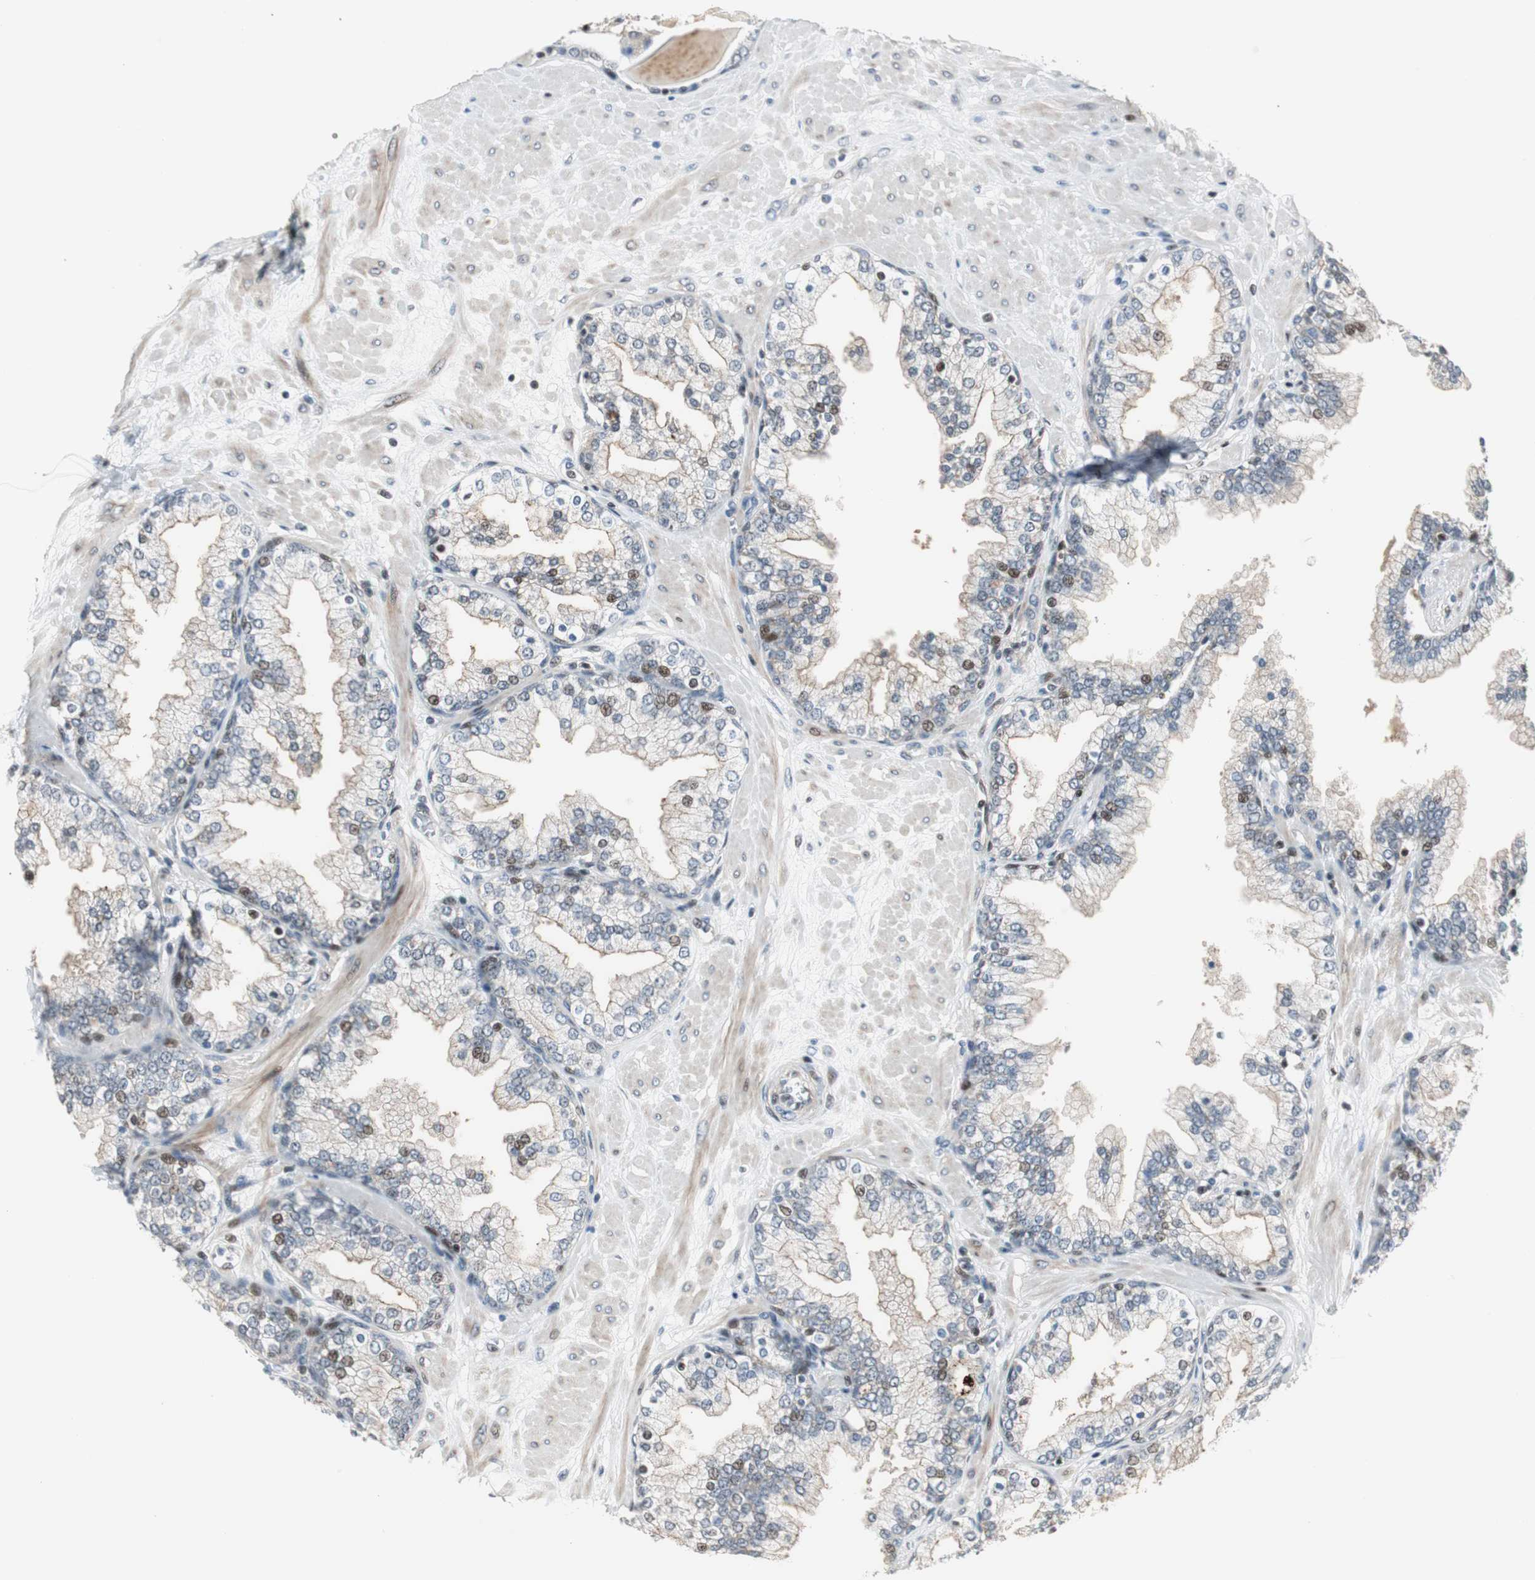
{"staining": {"intensity": "moderate", "quantity": "<25%", "location": "nuclear"}, "tissue": "prostate", "cell_type": "Glandular cells", "image_type": "normal", "snomed": [{"axis": "morphology", "description": "Normal tissue, NOS"}, {"axis": "topography", "description": "Prostate"}], "caption": "IHC photomicrograph of unremarkable human prostate stained for a protein (brown), which shows low levels of moderate nuclear staining in approximately <25% of glandular cells.", "gene": "RAD1", "patient": {"sex": "male", "age": 51}}